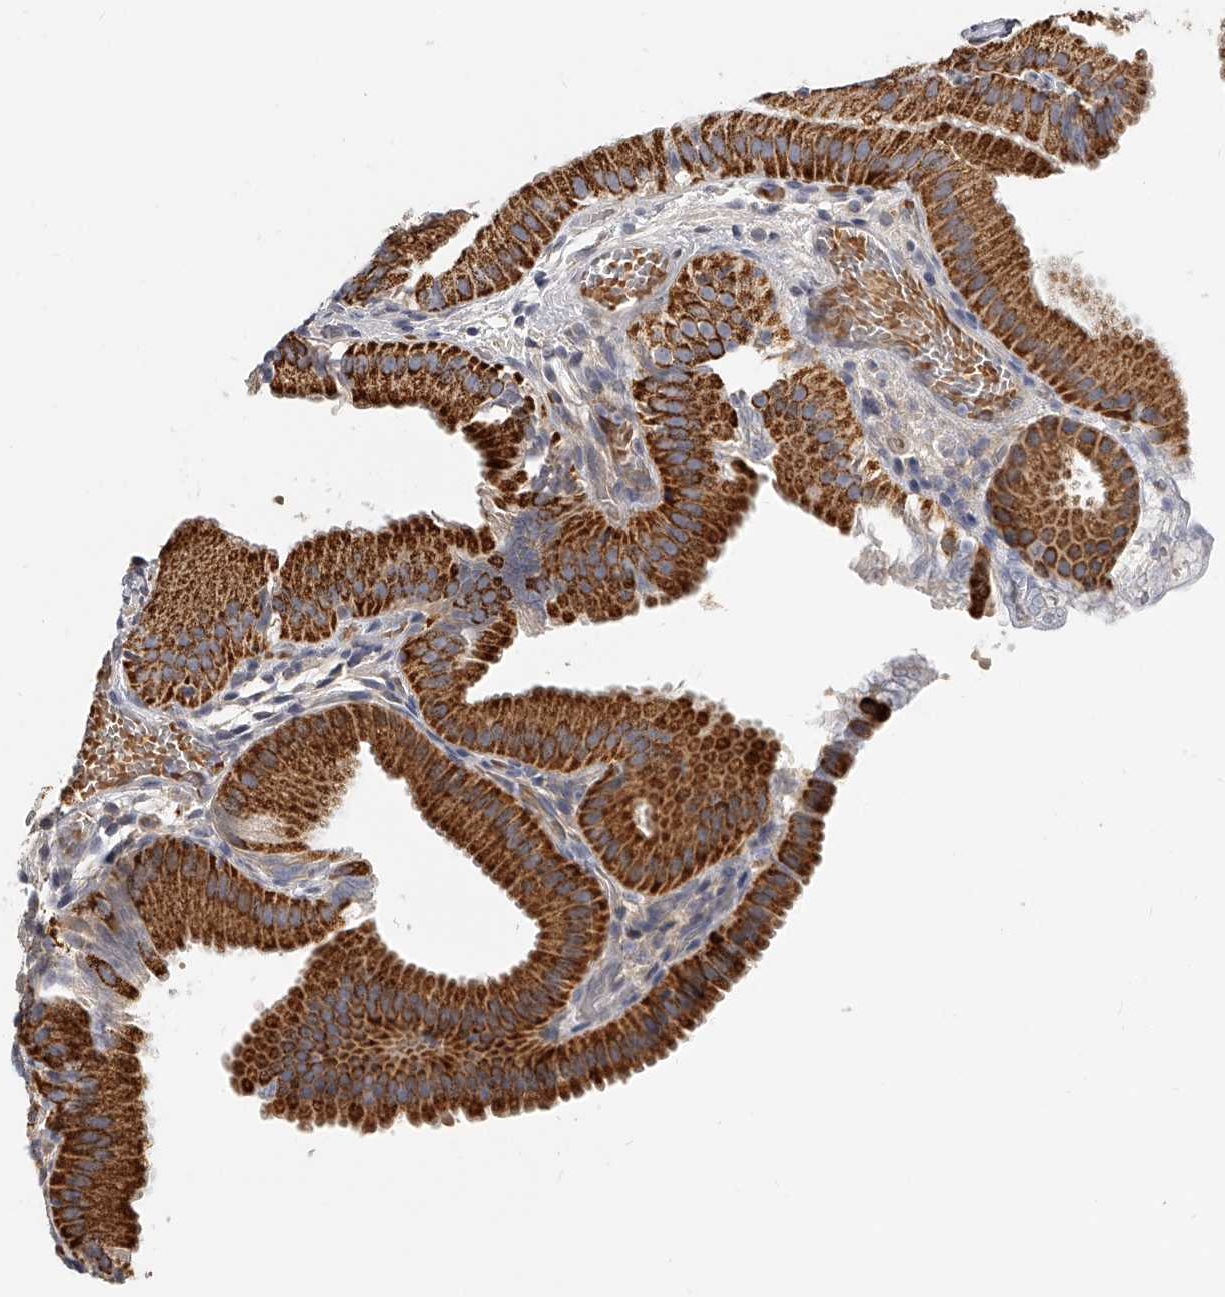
{"staining": {"intensity": "strong", "quantity": ">75%", "location": "cytoplasmic/membranous"}, "tissue": "gallbladder", "cell_type": "Glandular cells", "image_type": "normal", "snomed": [{"axis": "morphology", "description": "Normal tissue, NOS"}, {"axis": "topography", "description": "Gallbladder"}], "caption": "Protein staining demonstrates strong cytoplasmic/membranous staining in about >75% of glandular cells in unremarkable gallbladder.", "gene": "KLHL7", "patient": {"sex": "female", "age": 30}}